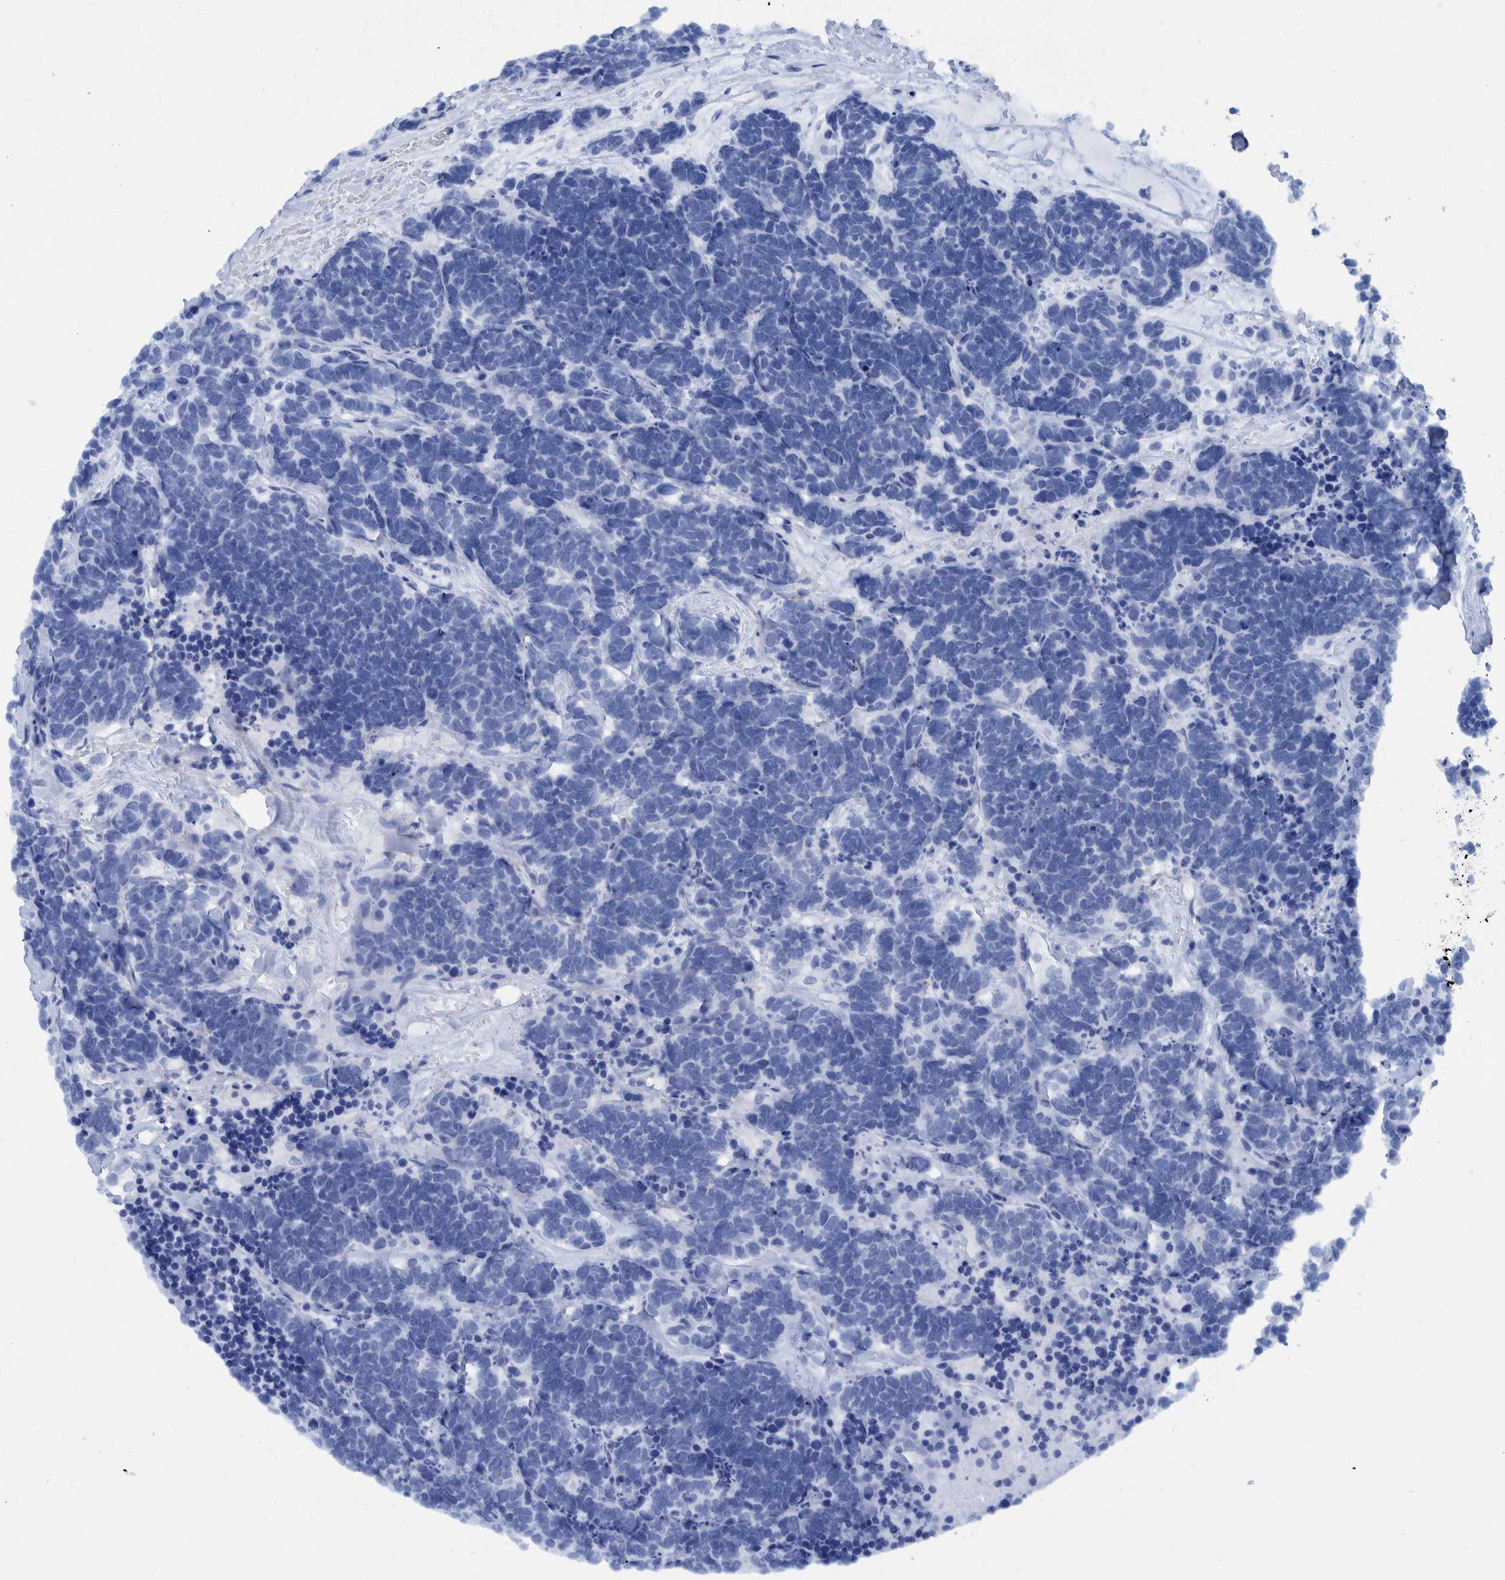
{"staining": {"intensity": "negative", "quantity": "none", "location": "none"}, "tissue": "carcinoid", "cell_type": "Tumor cells", "image_type": "cancer", "snomed": [{"axis": "morphology", "description": "Carcinoma, NOS"}, {"axis": "morphology", "description": "Carcinoid, malignant, NOS"}, {"axis": "topography", "description": "Urinary bladder"}], "caption": "Immunohistochemistry image of human carcinoid stained for a protein (brown), which demonstrates no staining in tumor cells.", "gene": "BZW2", "patient": {"sex": "male", "age": 57}}